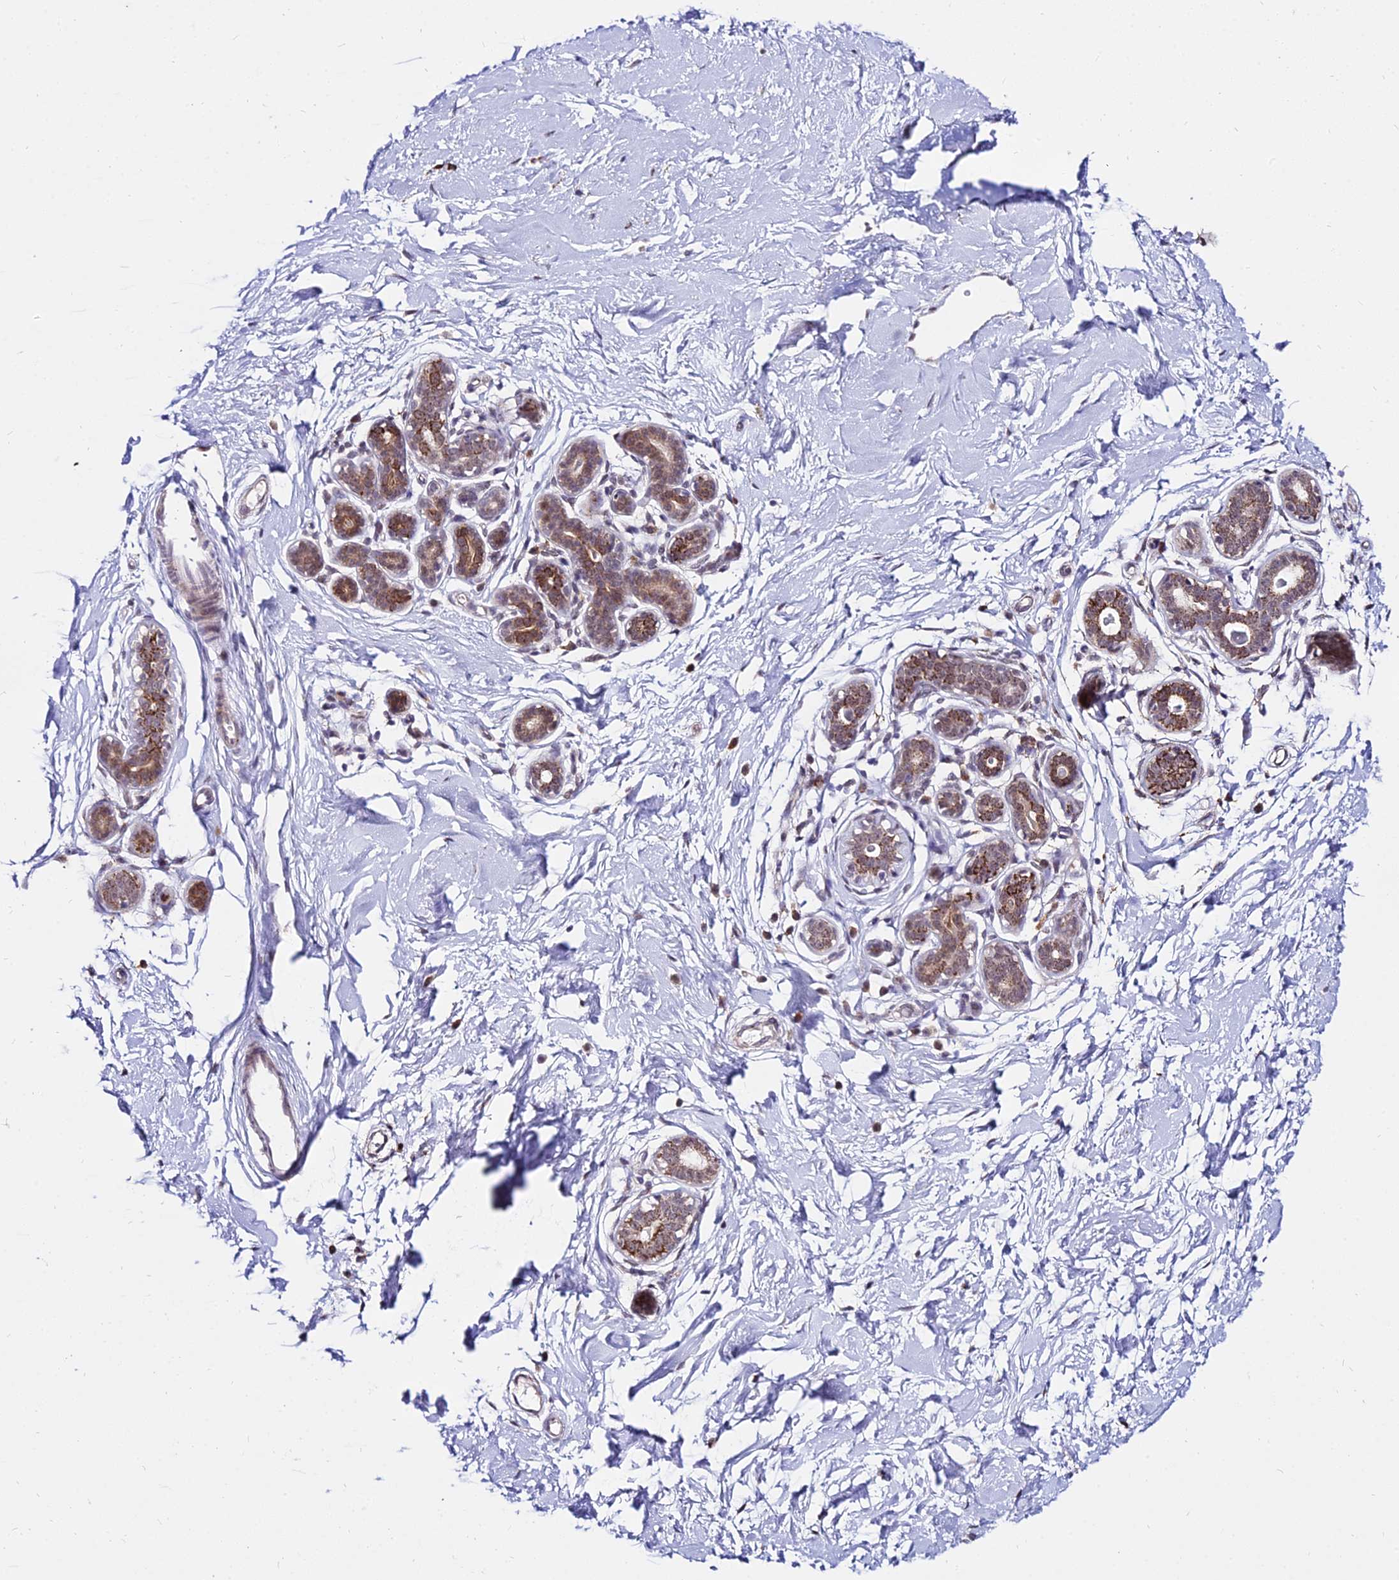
{"staining": {"intensity": "negative", "quantity": "none", "location": "none"}, "tissue": "breast", "cell_type": "Adipocytes", "image_type": "normal", "snomed": [{"axis": "morphology", "description": "Normal tissue, NOS"}, {"axis": "morphology", "description": "Adenoma, NOS"}, {"axis": "topography", "description": "Breast"}], "caption": "Histopathology image shows no significant protein staining in adipocytes of benign breast. Nuclei are stained in blue.", "gene": "C6orf163", "patient": {"sex": "female", "age": 23}}